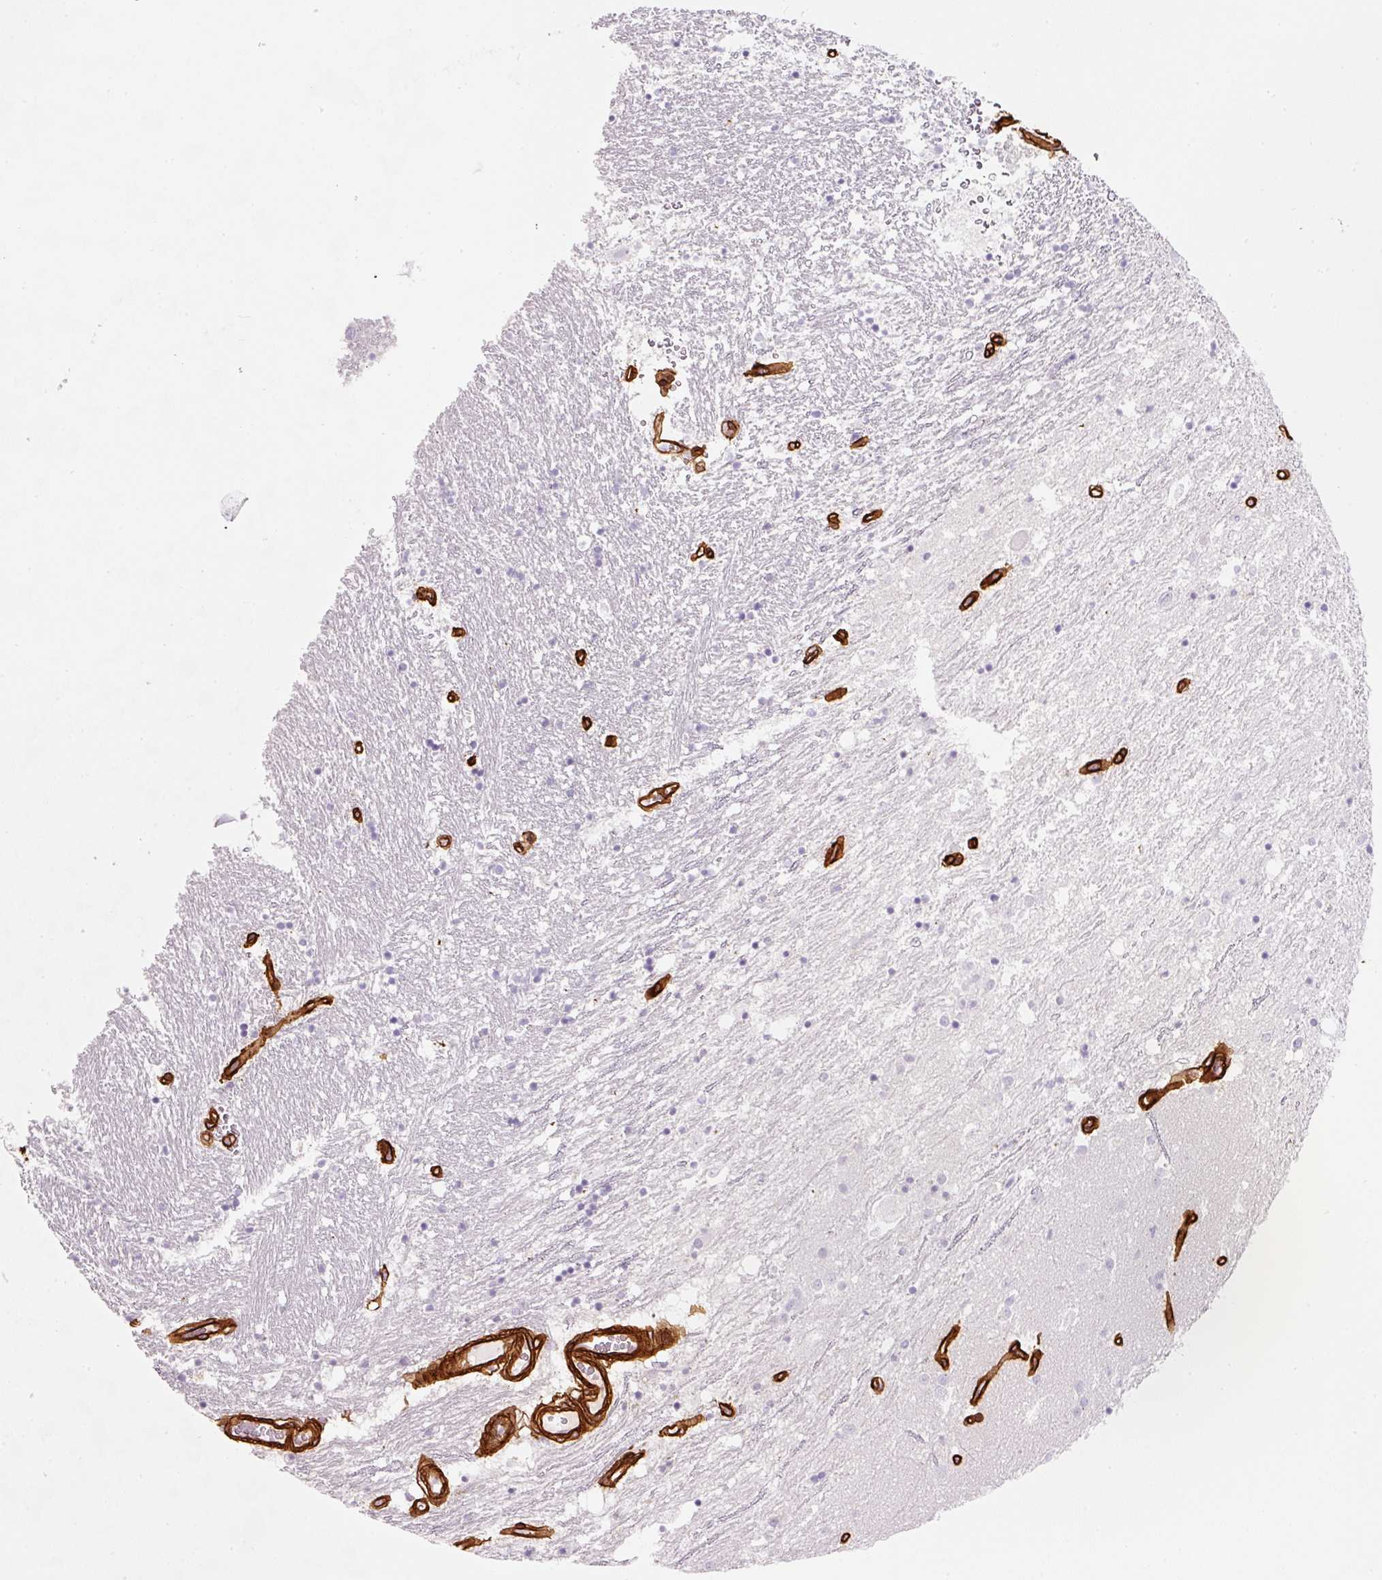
{"staining": {"intensity": "negative", "quantity": "none", "location": "none"}, "tissue": "caudate", "cell_type": "Glial cells", "image_type": "normal", "snomed": [{"axis": "morphology", "description": "Normal tissue, NOS"}, {"axis": "topography", "description": "Lateral ventricle wall"}], "caption": "DAB immunohistochemical staining of benign caudate exhibits no significant expression in glial cells.", "gene": "LOXL4", "patient": {"sex": "male", "age": 58}}